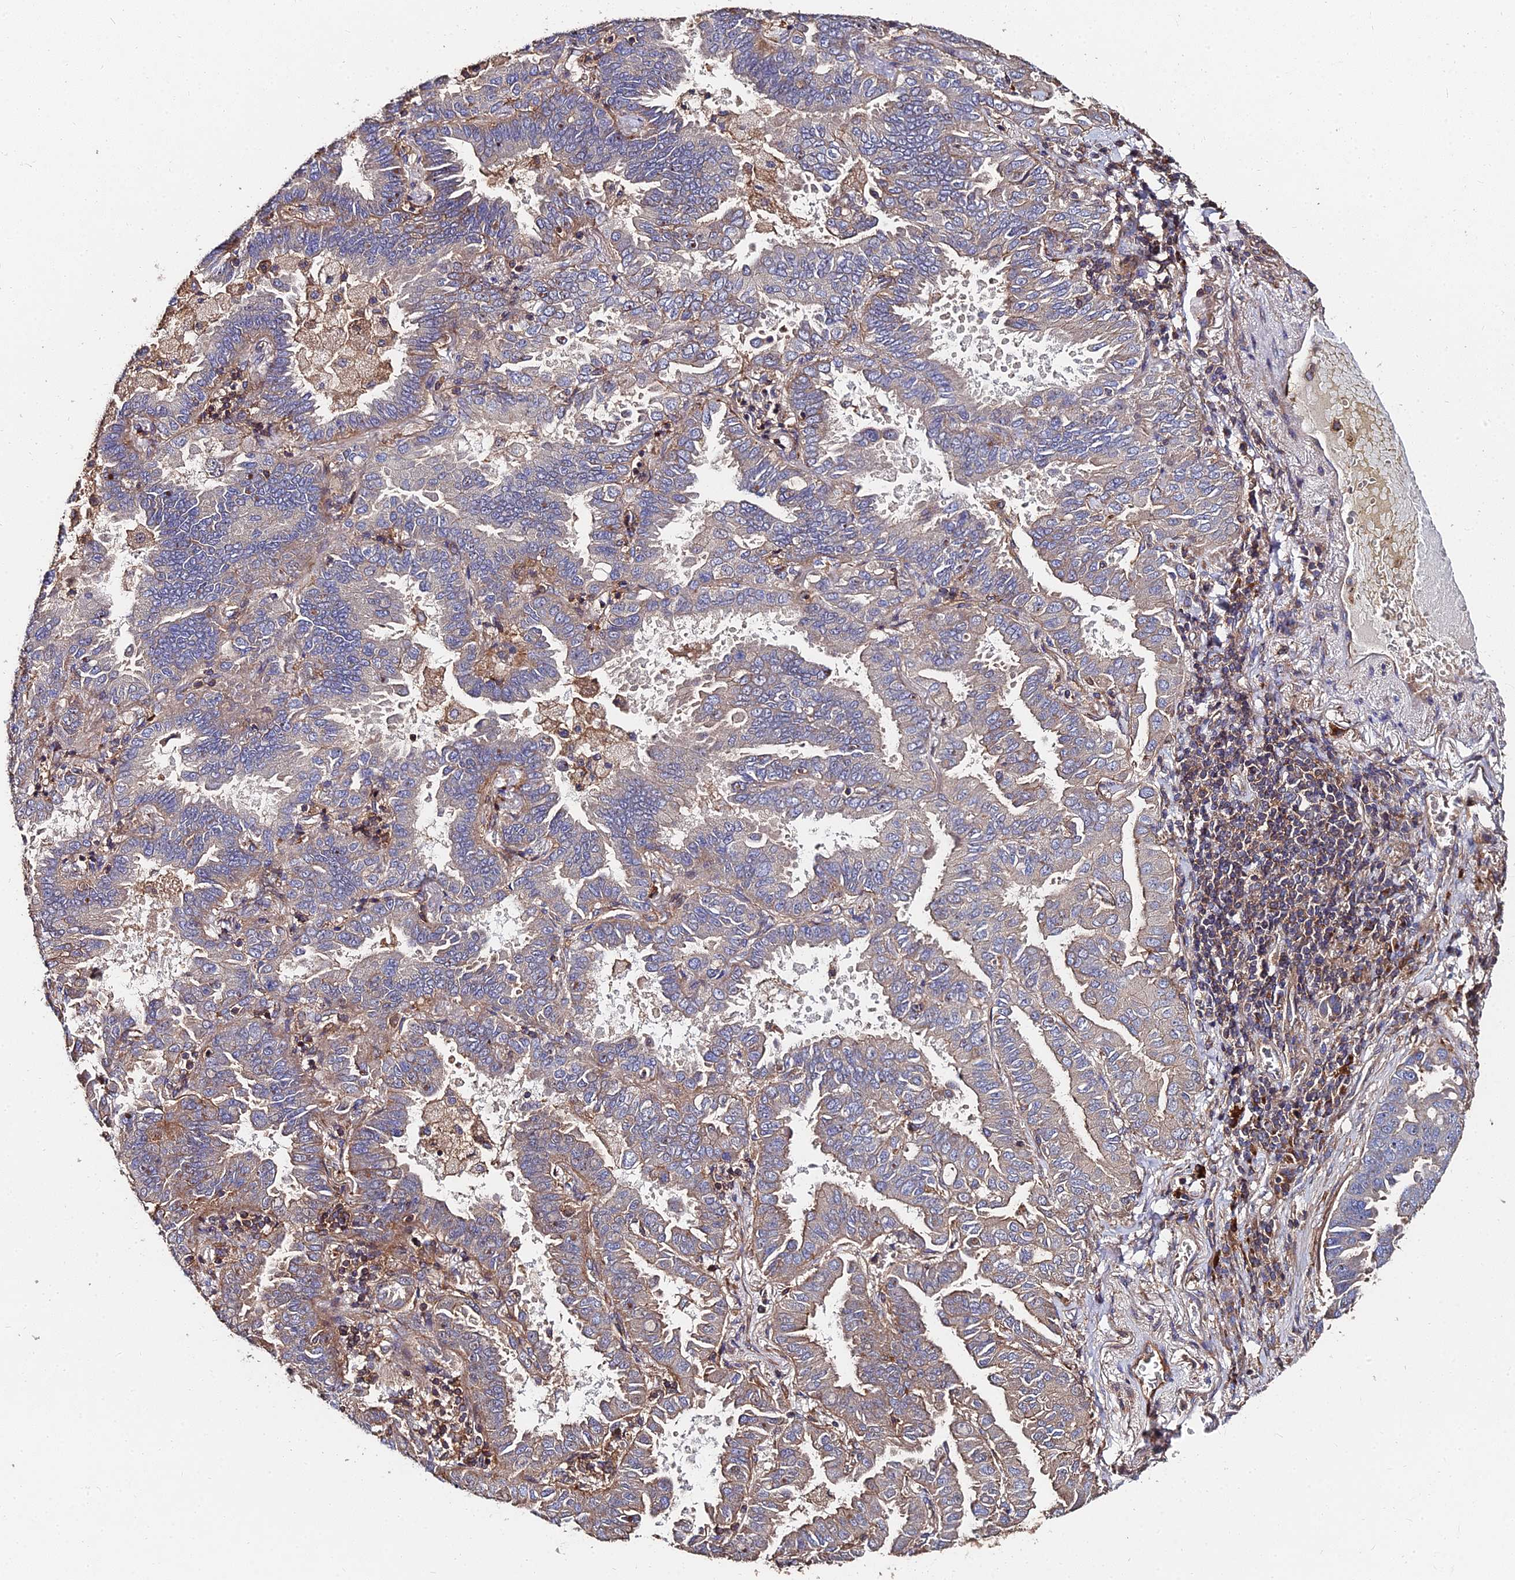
{"staining": {"intensity": "weak", "quantity": "25%-75%", "location": "cytoplasmic/membranous"}, "tissue": "lung cancer", "cell_type": "Tumor cells", "image_type": "cancer", "snomed": [{"axis": "morphology", "description": "Adenocarcinoma, NOS"}, {"axis": "topography", "description": "Lung"}], "caption": "Adenocarcinoma (lung) stained with DAB (3,3'-diaminobenzidine) IHC demonstrates low levels of weak cytoplasmic/membranous positivity in about 25%-75% of tumor cells. Immunohistochemistry stains the protein of interest in brown and the nuclei are stained blue.", "gene": "EXT1", "patient": {"sex": "male", "age": 64}}